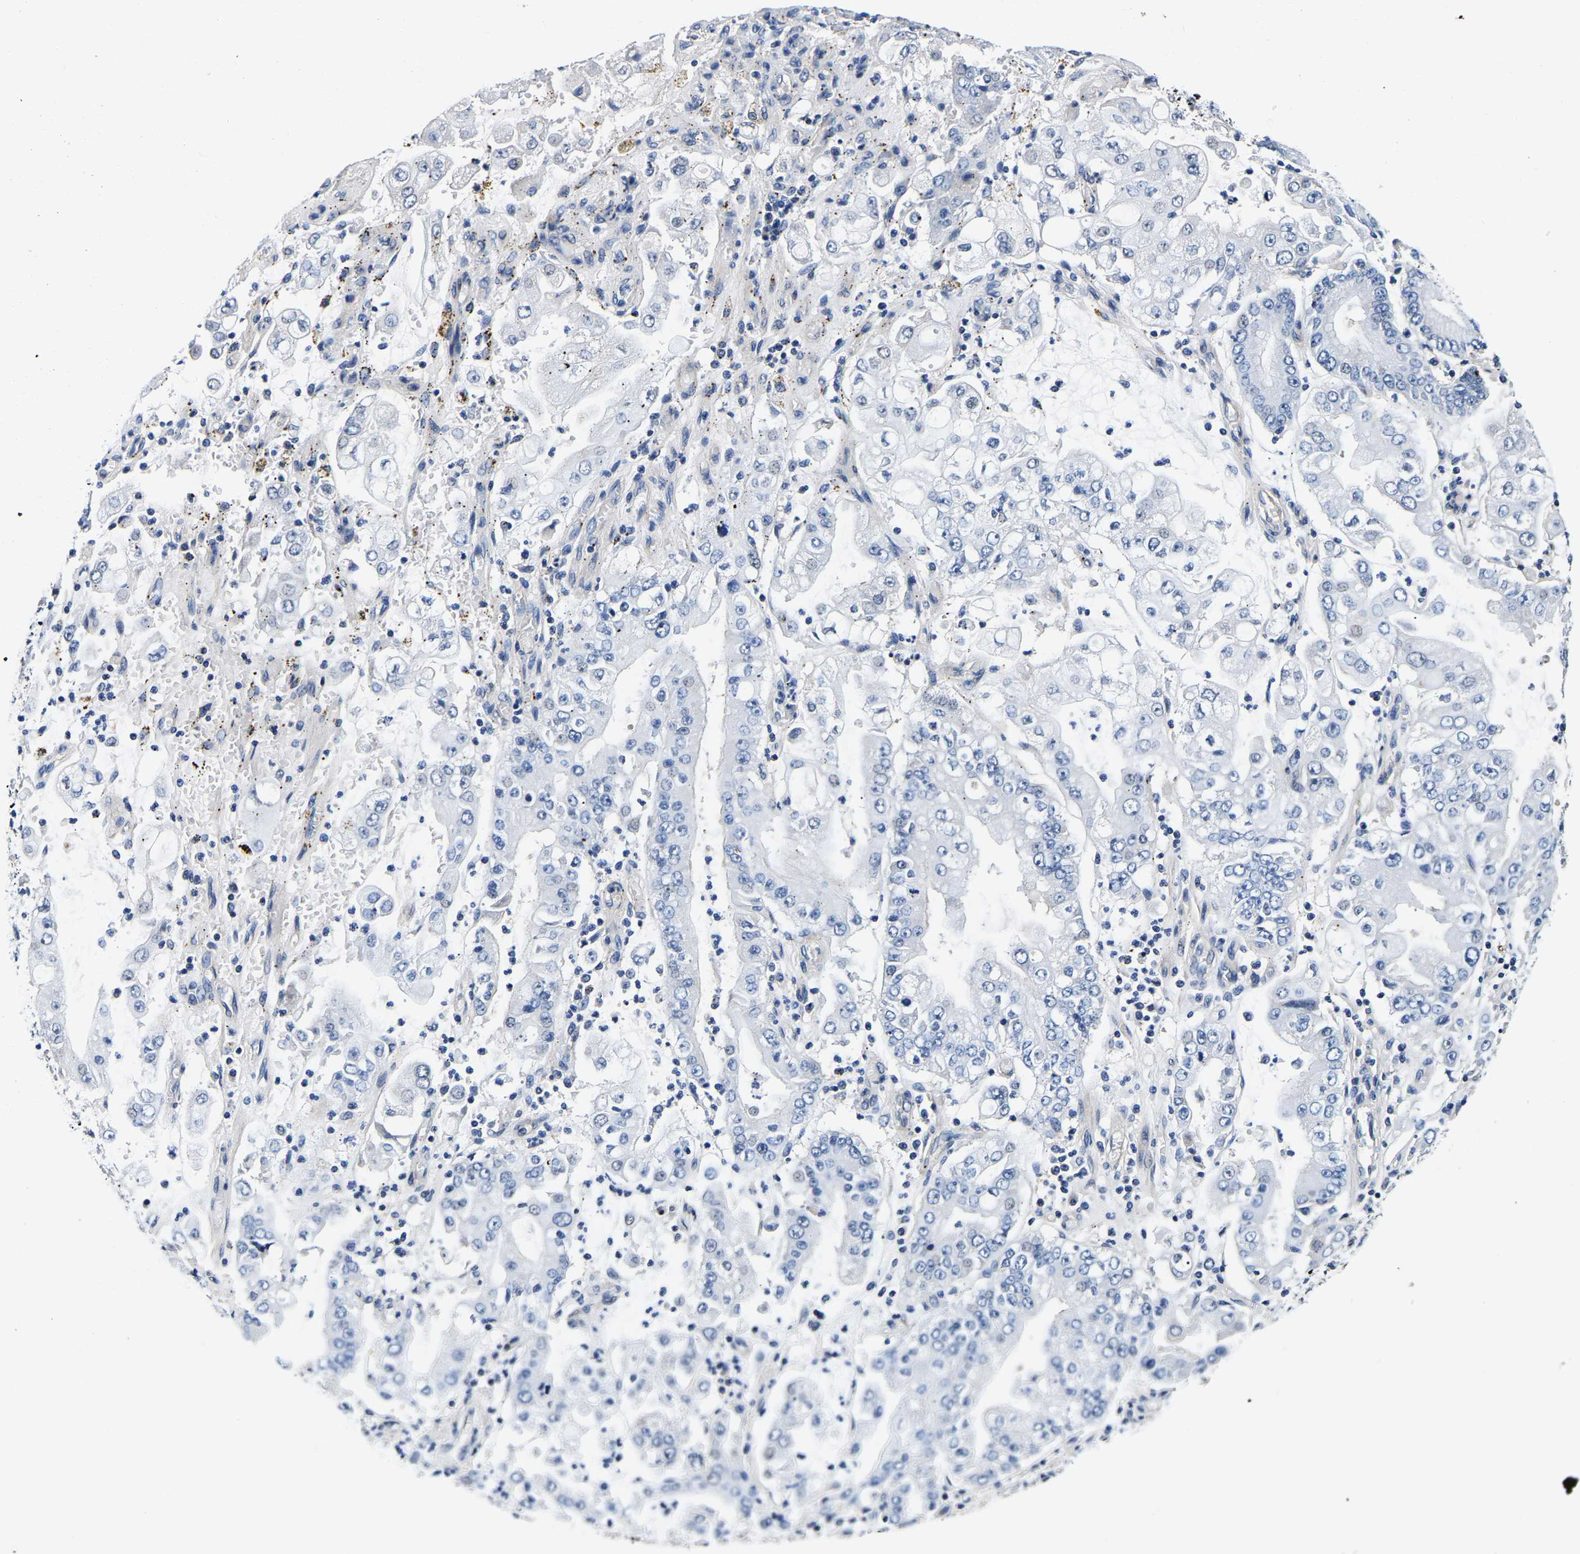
{"staining": {"intensity": "negative", "quantity": "none", "location": "none"}, "tissue": "stomach cancer", "cell_type": "Tumor cells", "image_type": "cancer", "snomed": [{"axis": "morphology", "description": "Adenocarcinoma, NOS"}, {"axis": "topography", "description": "Stomach"}], "caption": "DAB immunohistochemical staining of stomach cancer (adenocarcinoma) reveals no significant positivity in tumor cells. (Stains: DAB (3,3'-diaminobenzidine) IHC with hematoxylin counter stain, Microscopy: brightfield microscopy at high magnification).", "gene": "SH3GLB1", "patient": {"sex": "male", "age": 76}}